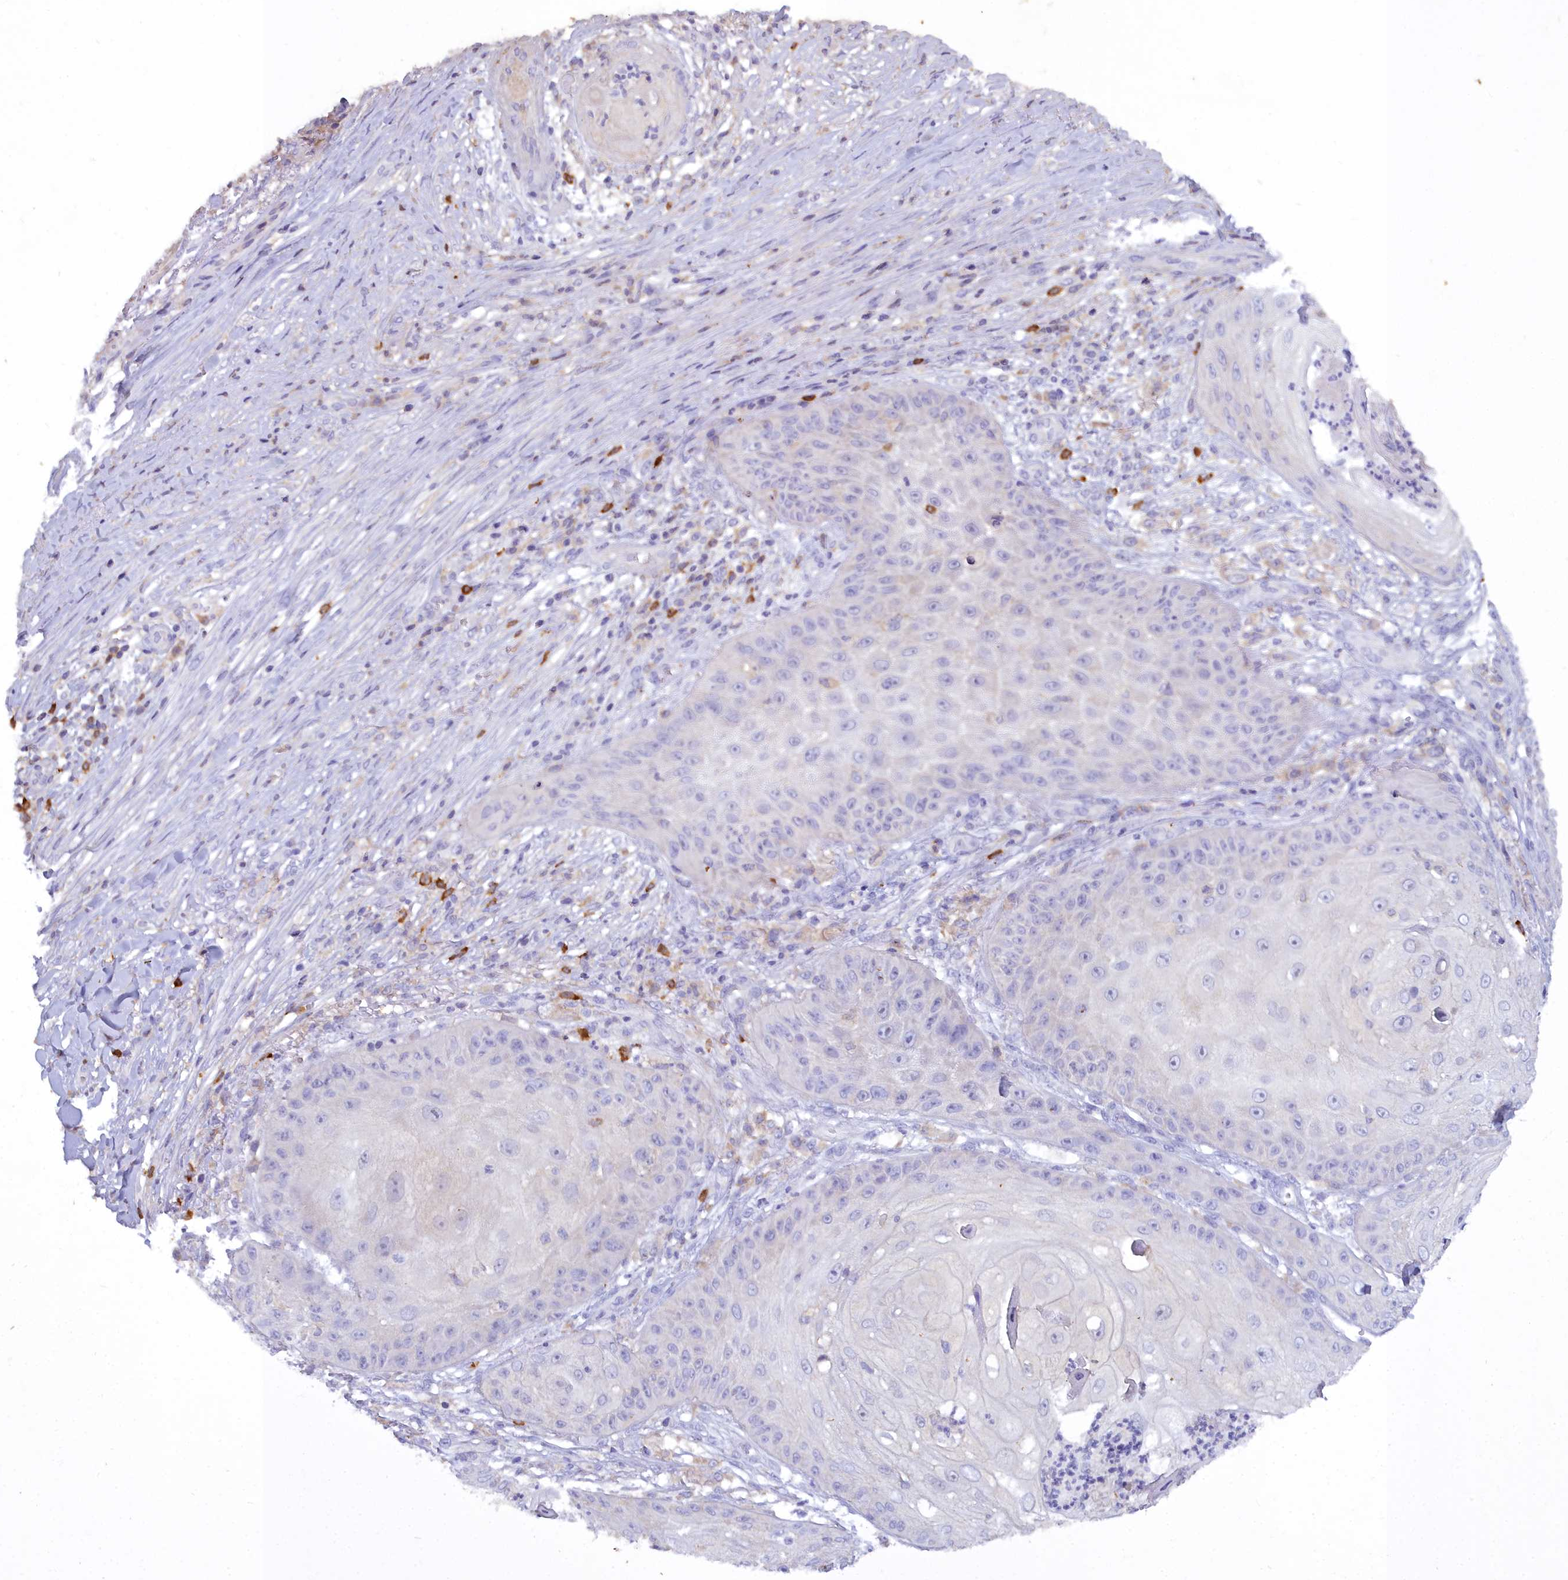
{"staining": {"intensity": "negative", "quantity": "none", "location": "none"}, "tissue": "skin cancer", "cell_type": "Tumor cells", "image_type": "cancer", "snomed": [{"axis": "morphology", "description": "Squamous cell carcinoma, NOS"}, {"axis": "topography", "description": "Skin"}], "caption": "High magnification brightfield microscopy of skin cancer stained with DAB (3,3'-diaminobenzidine) (brown) and counterstained with hematoxylin (blue): tumor cells show no significant positivity.", "gene": "BLNK", "patient": {"sex": "male", "age": 70}}